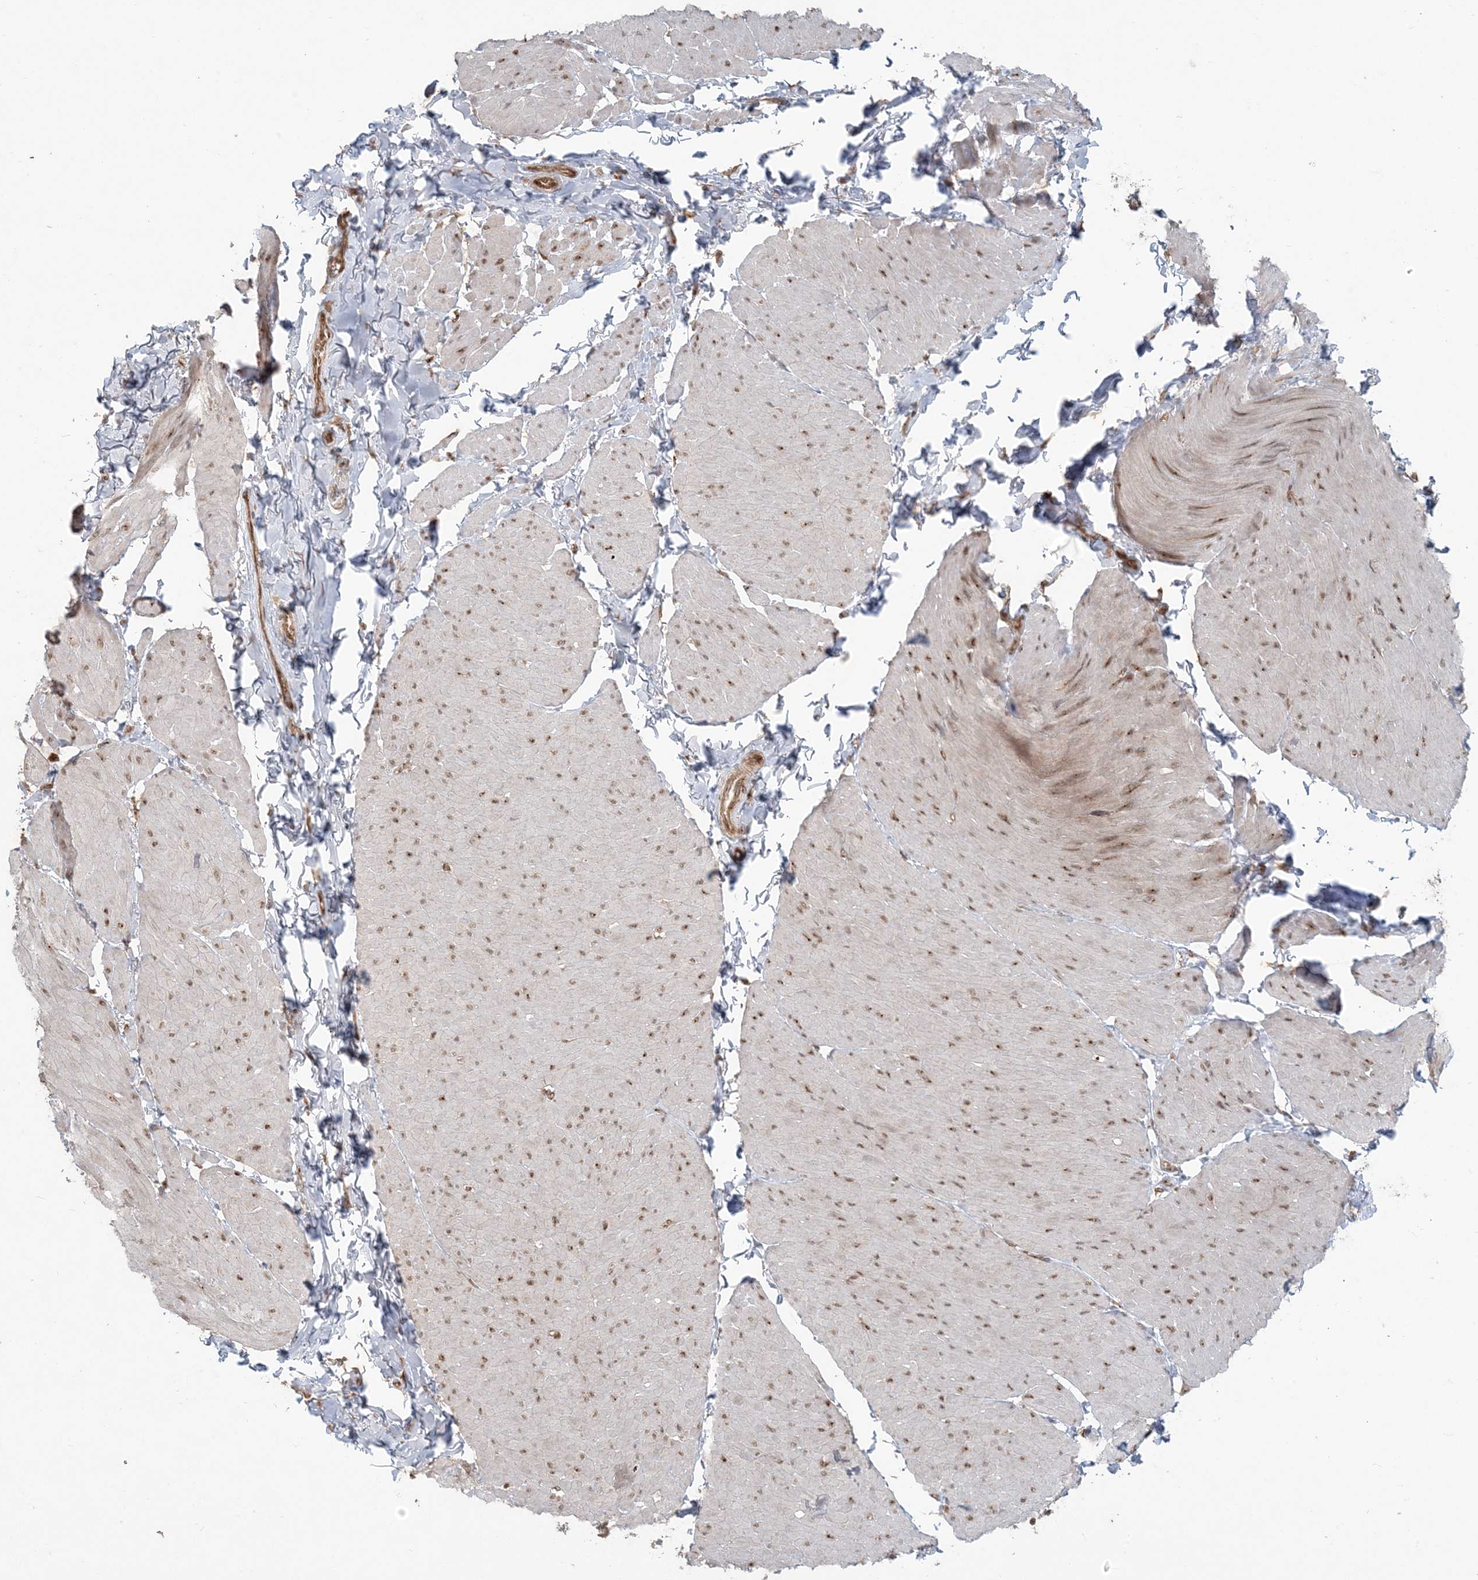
{"staining": {"intensity": "moderate", "quantity": ">75%", "location": "cytoplasmic/membranous,nuclear"}, "tissue": "smooth muscle", "cell_type": "Smooth muscle cells", "image_type": "normal", "snomed": [{"axis": "morphology", "description": "Urothelial carcinoma, High grade"}, {"axis": "topography", "description": "Urinary bladder"}], "caption": "Smooth muscle cells display medium levels of moderate cytoplasmic/membranous,nuclear expression in about >75% of cells in unremarkable smooth muscle.", "gene": "DDX19B", "patient": {"sex": "male", "age": 46}}